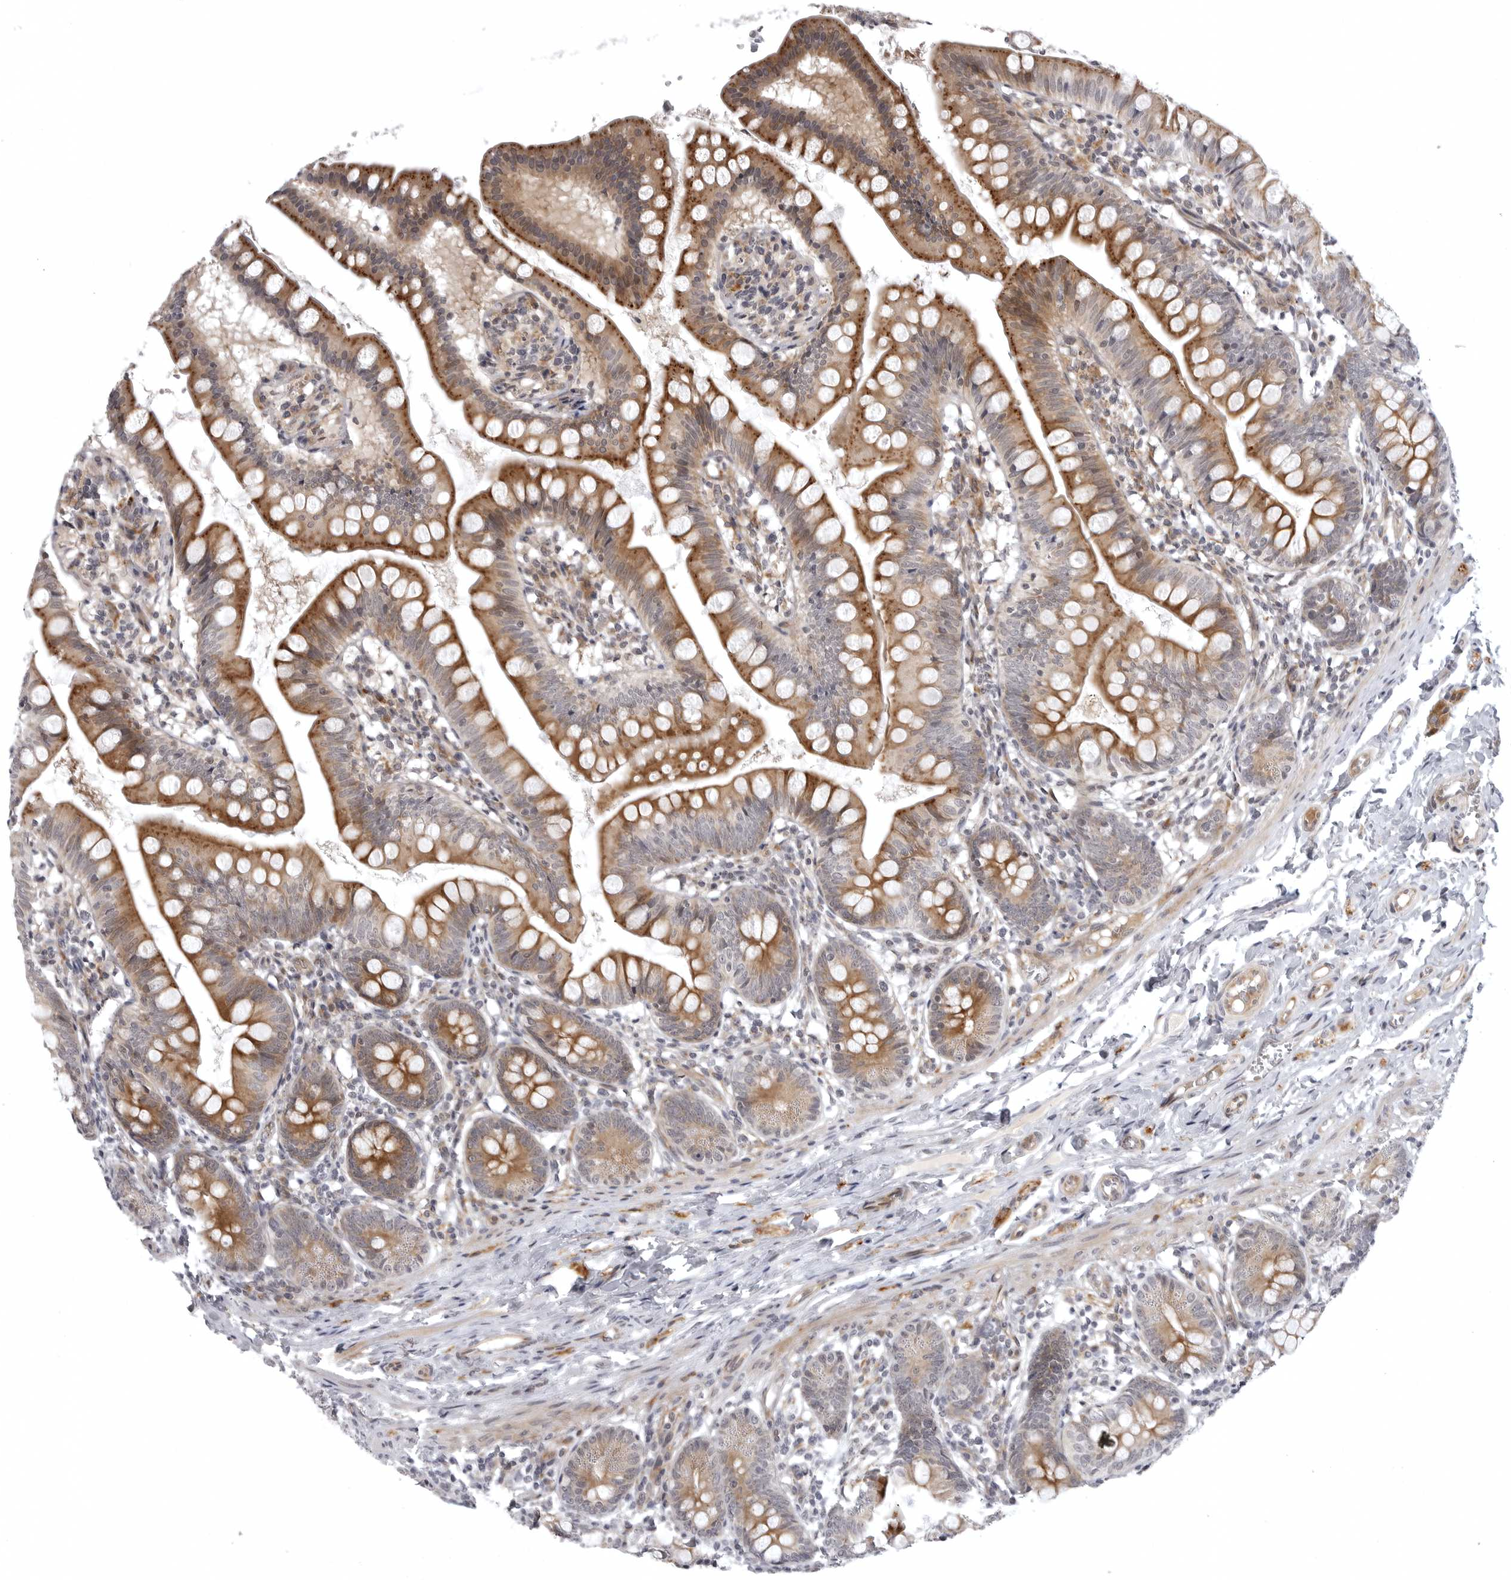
{"staining": {"intensity": "strong", "quantity": ">75%", "location": "cytoplasmic/membranous"}, "tissue": "small intestine", "cell_type": "Glandular cells", "image_type": "normal", "snomed": [{"axis": "morphology", "description": "Normal tissue, NOS"}, {"axis": "topography", "description": "Small intestine"}], "caption": "Glandular cells demonstrate strong cytoplasmic/membranous positivity in about >75% of cells in unremarkable small intestine.", "gene": "CD300LD", "patient": {"sex": "male", "age": 7}}